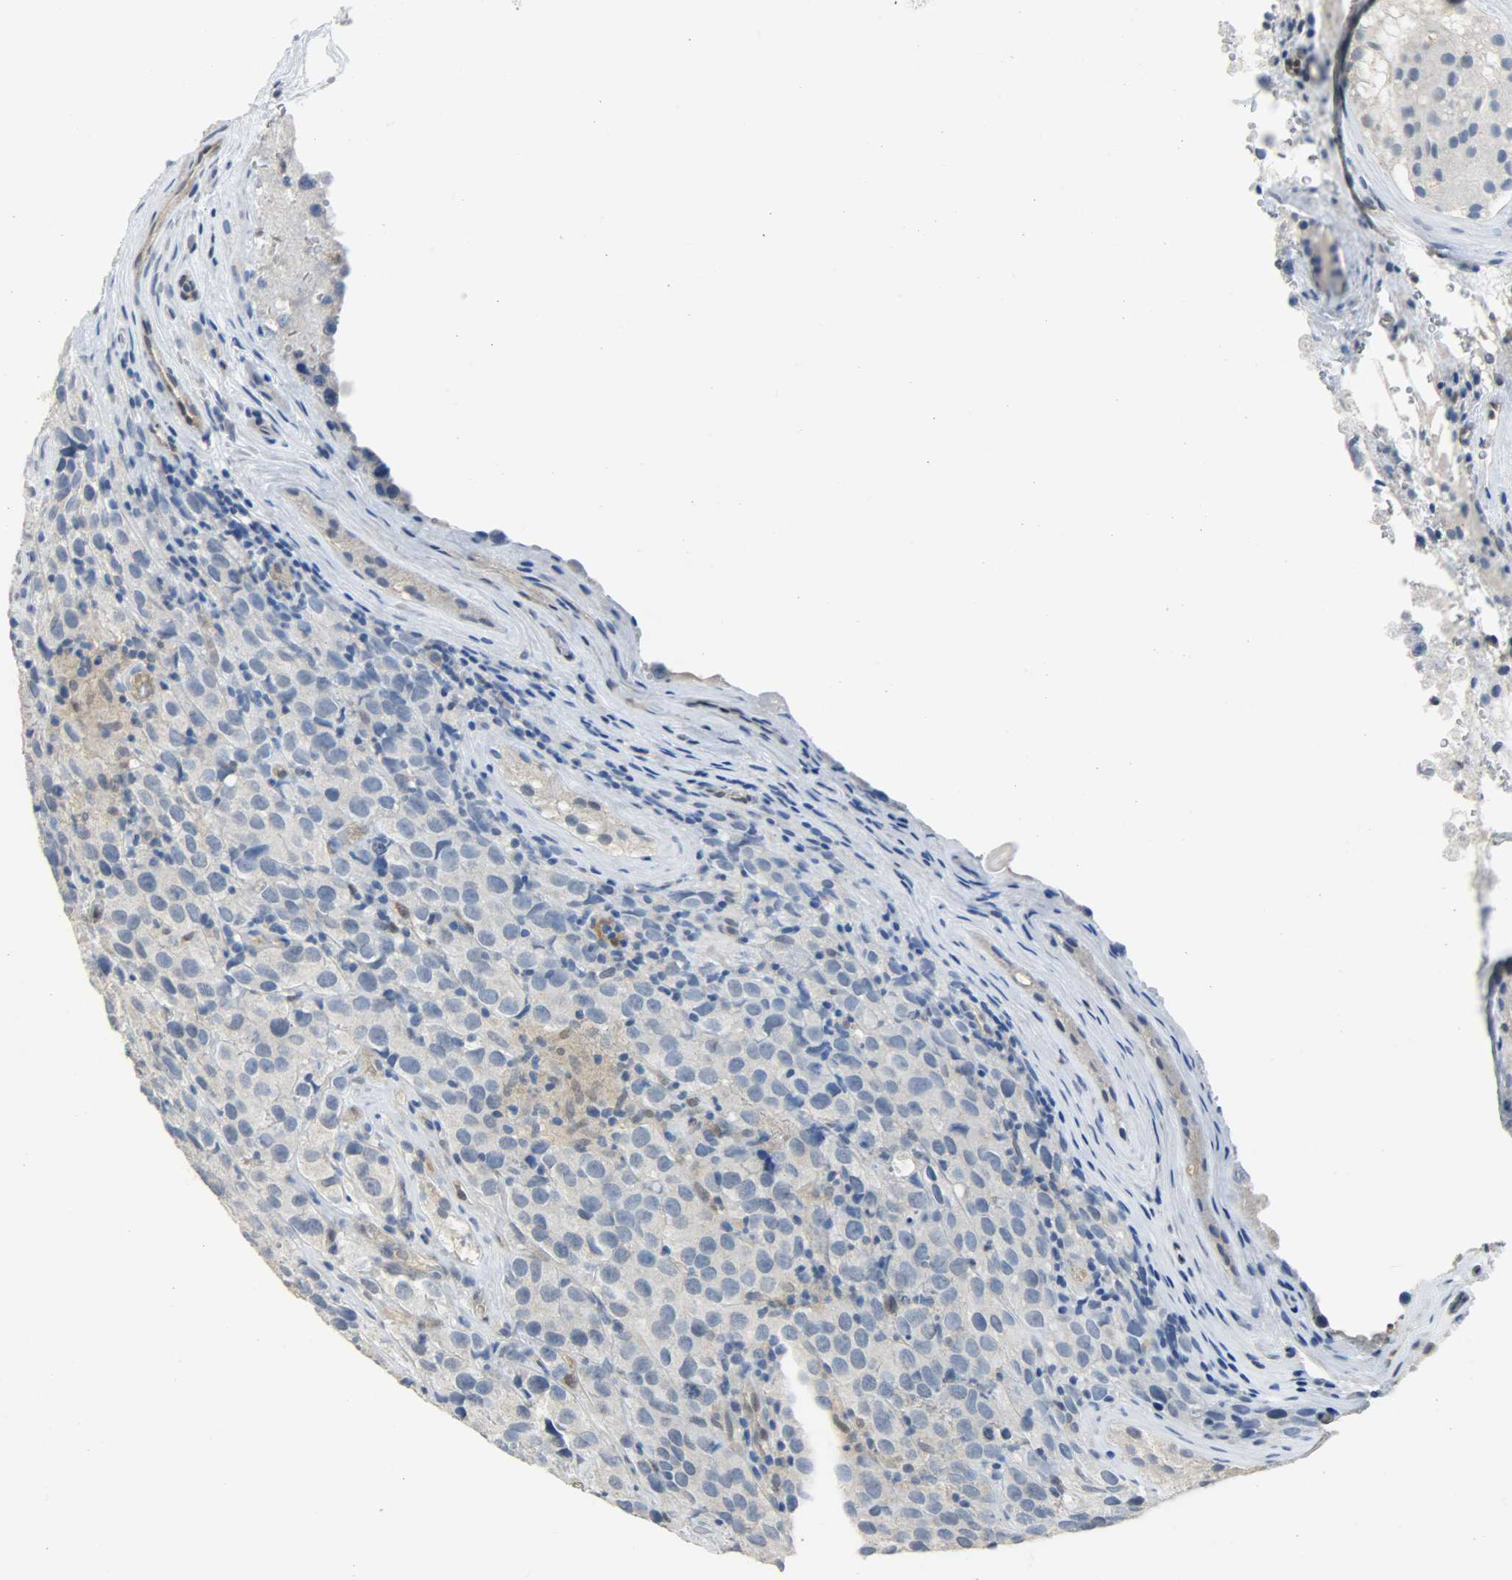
{"staining": {"intensity": "weak", "quantity": "25%-75%", "location": "cytoplasmic/membranous"}, "tissue": "testis cancer", "cell_type": "Tumor cells", "image_type": "cancer", "snomed": [{"axis": "morphology", "description": "Seminoma, NOS"}, {"axis": "topography", "description": "Testis"}], "caption": "Testis cancer stained with a protein marker exhibits weak staining in tumor cells.", "gene": "FKBP1A", "patient": {"sex": "male", "age": 52}}